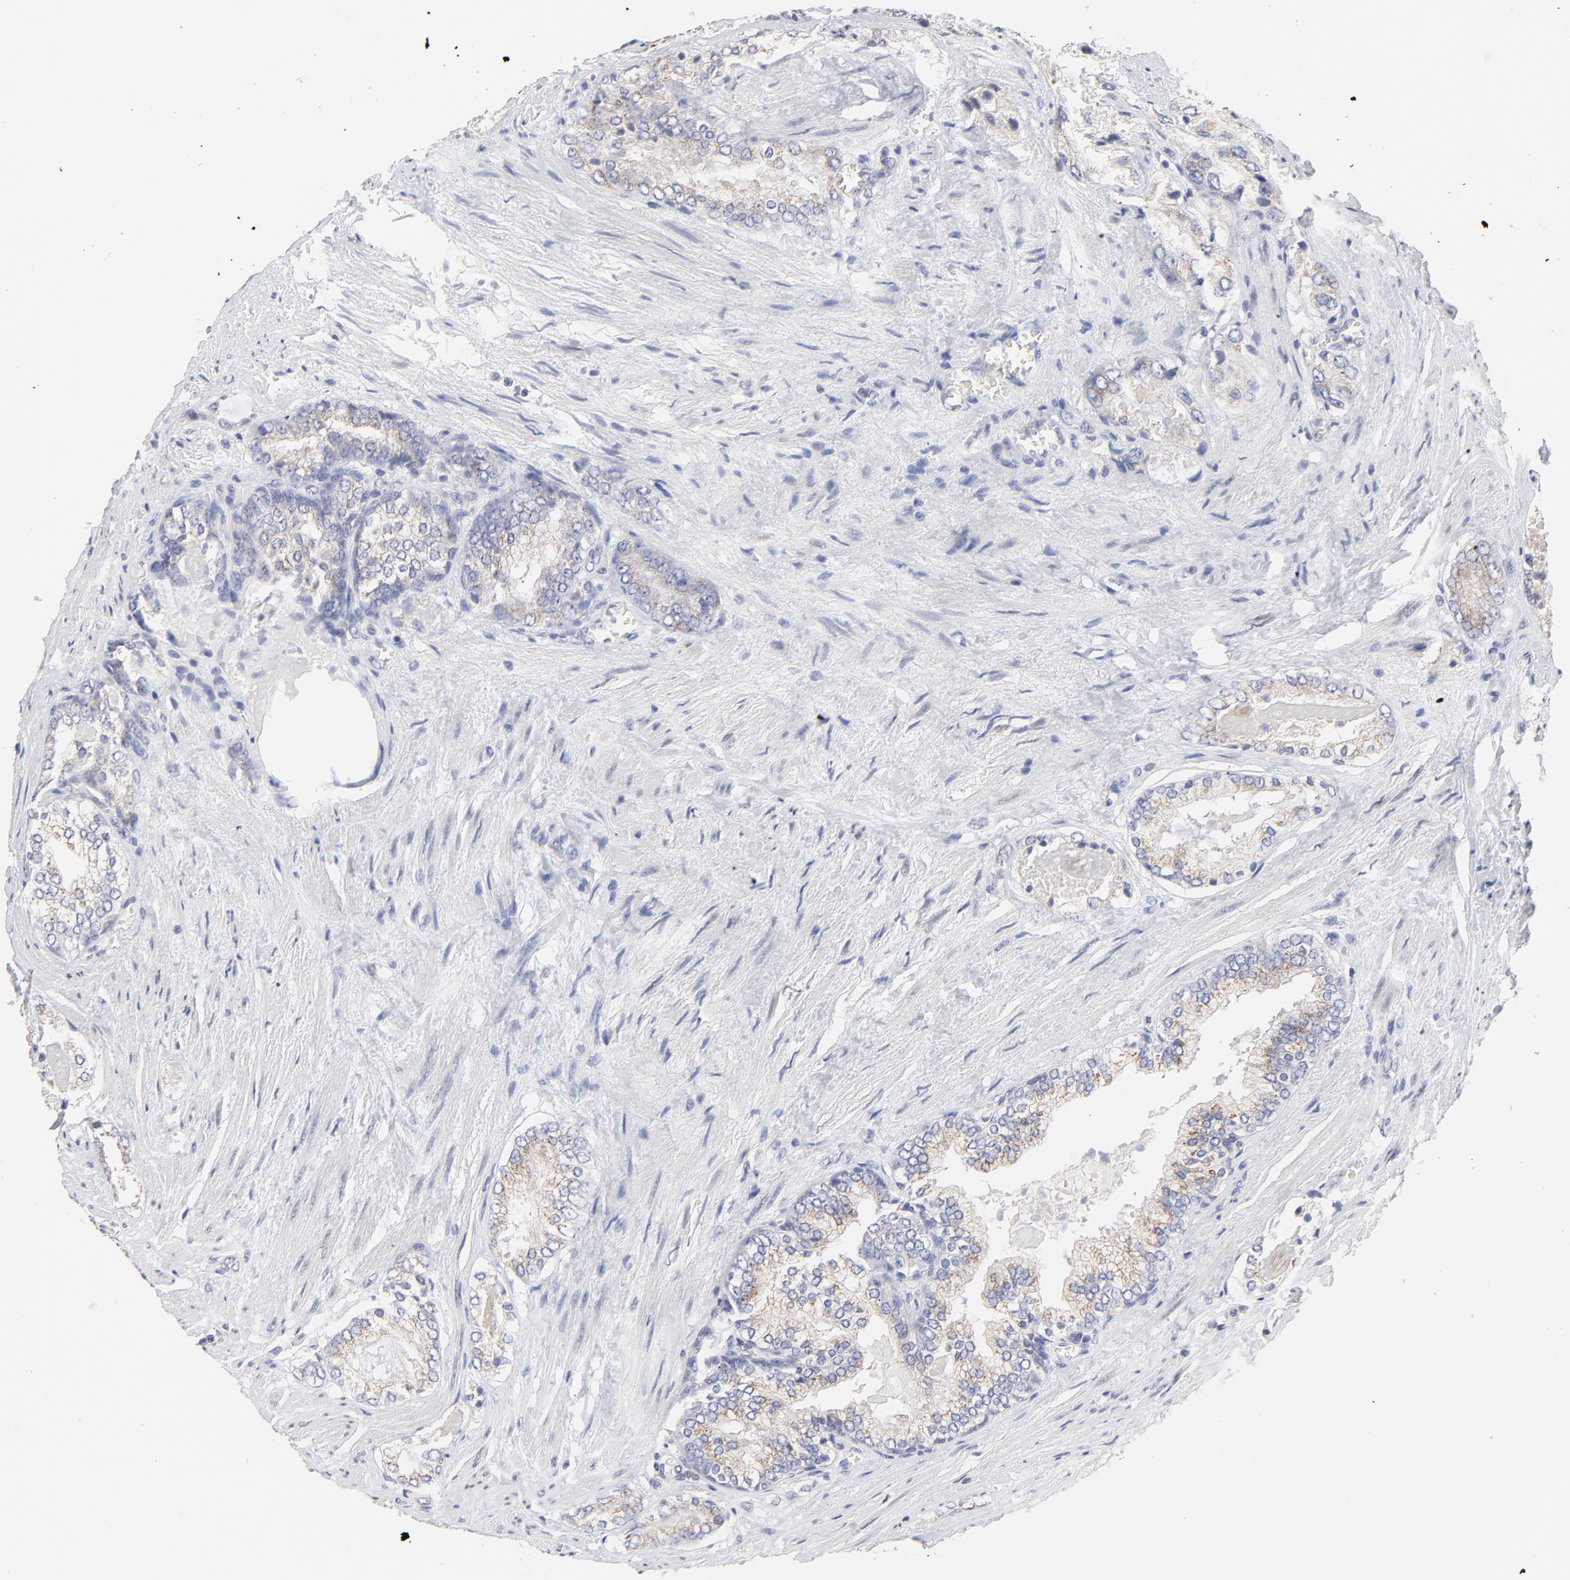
{"staining": {"intensity": "weak", "quantity": "25%-75%", "location": "cytoplasmic/membranous"}, "tissue": "prostate cancer", "cell_type": "Tumor cells", "image_type": "cancer", "snomed": [{"axis": "morphology", "description": "Adenocarcinoma, Medium grade"}, {"axis": "topography", "description": "Prostate"}], "caption": "This photomicrograph reveals immunohistochemistry staining of adenocarcinoma (medium-grade) (prostate), with low weak cytoplasmic/membranous expression in approximately 25%-75% of tumor cells.", "gene": "NCAPH", "patient": {"sex": "male", "age": 60}}